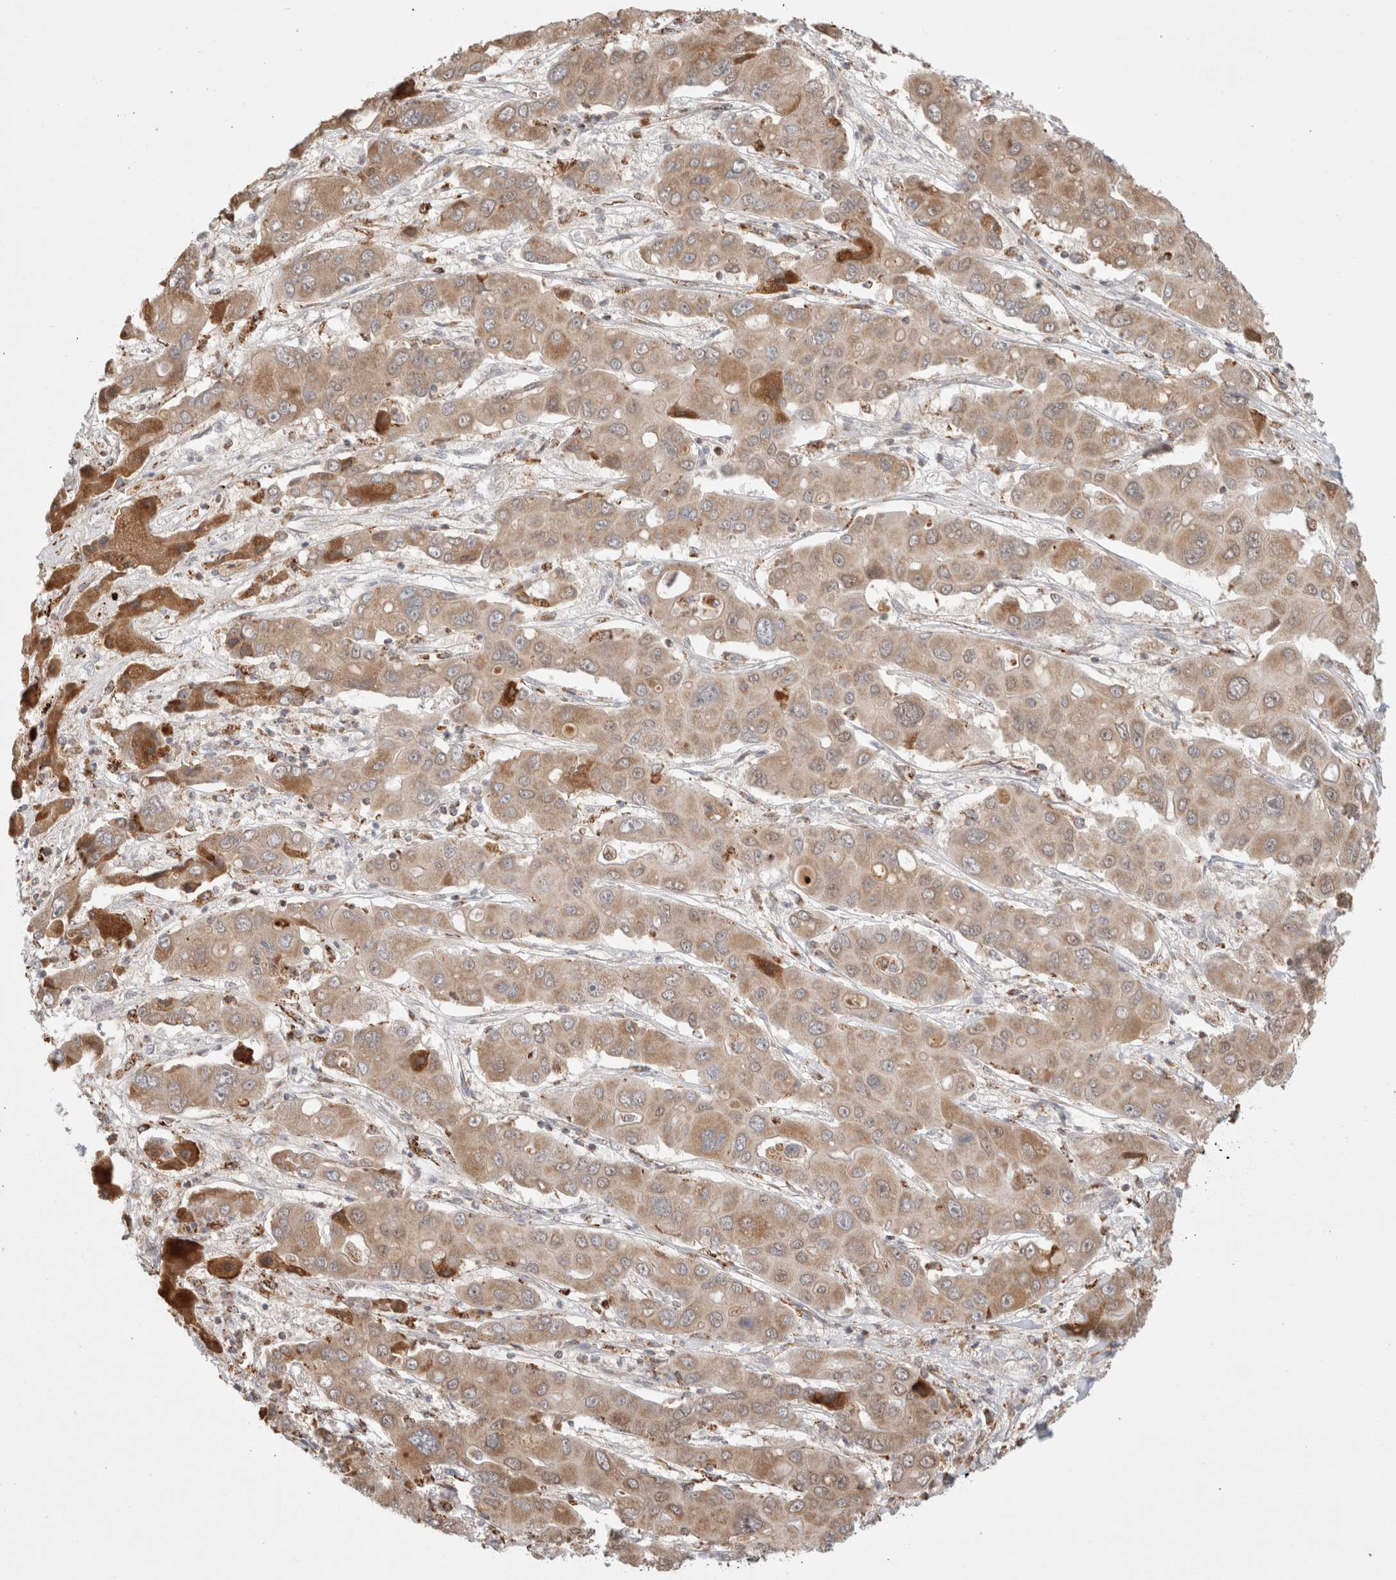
{"staining": {"intensity": "weak", "quantity": ">75%", "location": "cytoplasmic/membranous"}, "tissue": "liver cancer", "cell_type": "Tumor cells", "image_type": "cancer", "snomed": [{"axis": "morphology", "description": "Cholangiocarcinoma"}, {"axis": "topography", "description": "Liver"}], "caption": "A low amount of weak cytoplasmic/membranous staining is seen in about >75% of tumor cells in liver cancer tissue.", "gene": "HROB", "patient": {"sex": "male", "age": 67}}